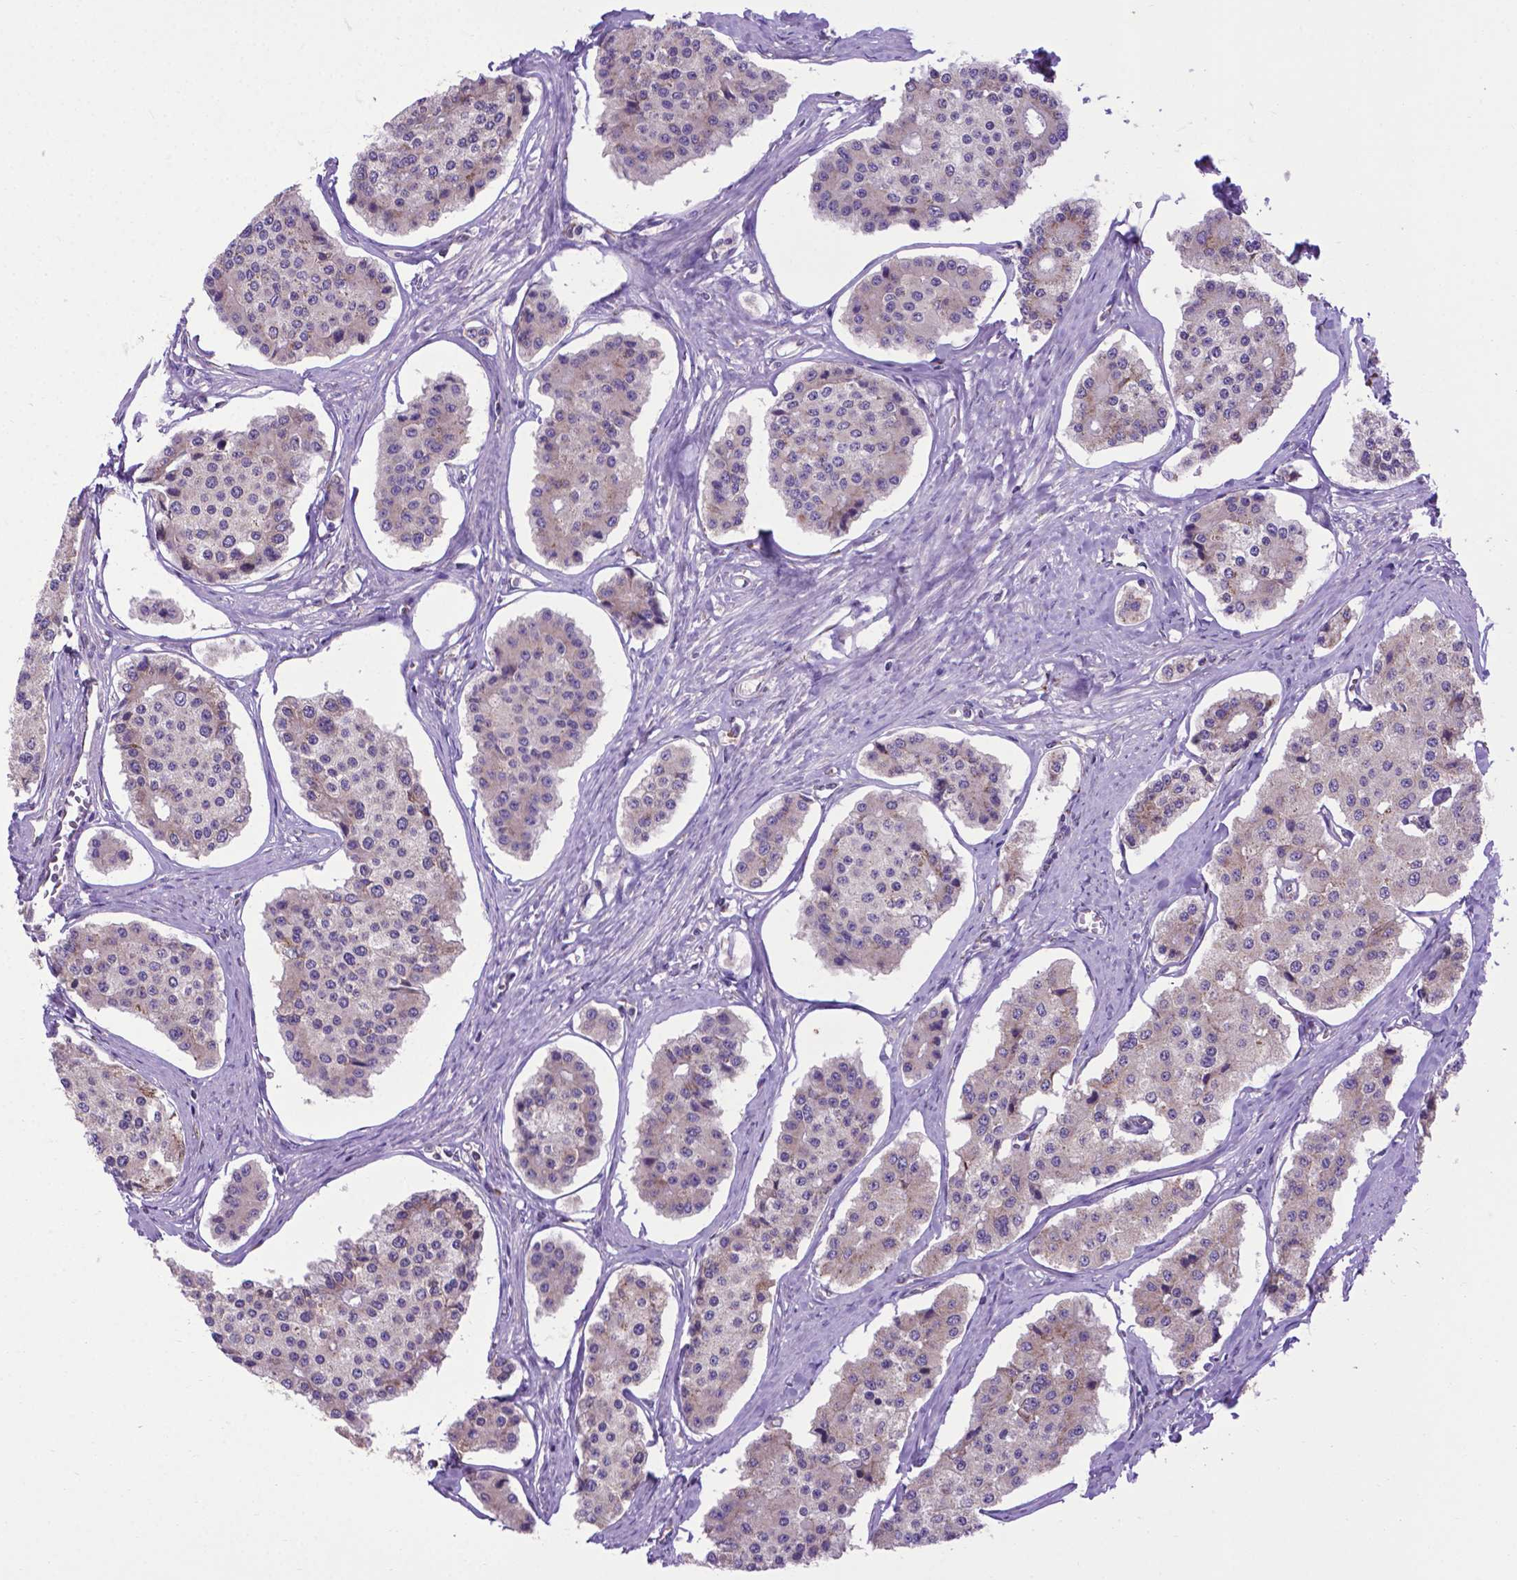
{"staining": {"intensity": "weak", "quantity": "<25%", "location": "cytoplasmic/membranous"}, "tissue": "carcinoid", "cell_type": "Tumor cells", "image_type": "cancer", "snomed": [{"axis": "morphology", "description": "Carcinoid, malignant, NOS"}, {"axis": "topography", "description": "Small intestine"}], "caption": "Malignant carcinoid was stained to show a protein in brown. There is no significant staining in tumor cells. (Stains: DAB (3,3'-diaminobenzidine) immunohistochemistry (IHC) with hematoxylin counter stain, Microscopy: brightfield microscopy at high magnification).", "gene": "WDR83OS", "patient": {"sex": "female", "age": 65}}